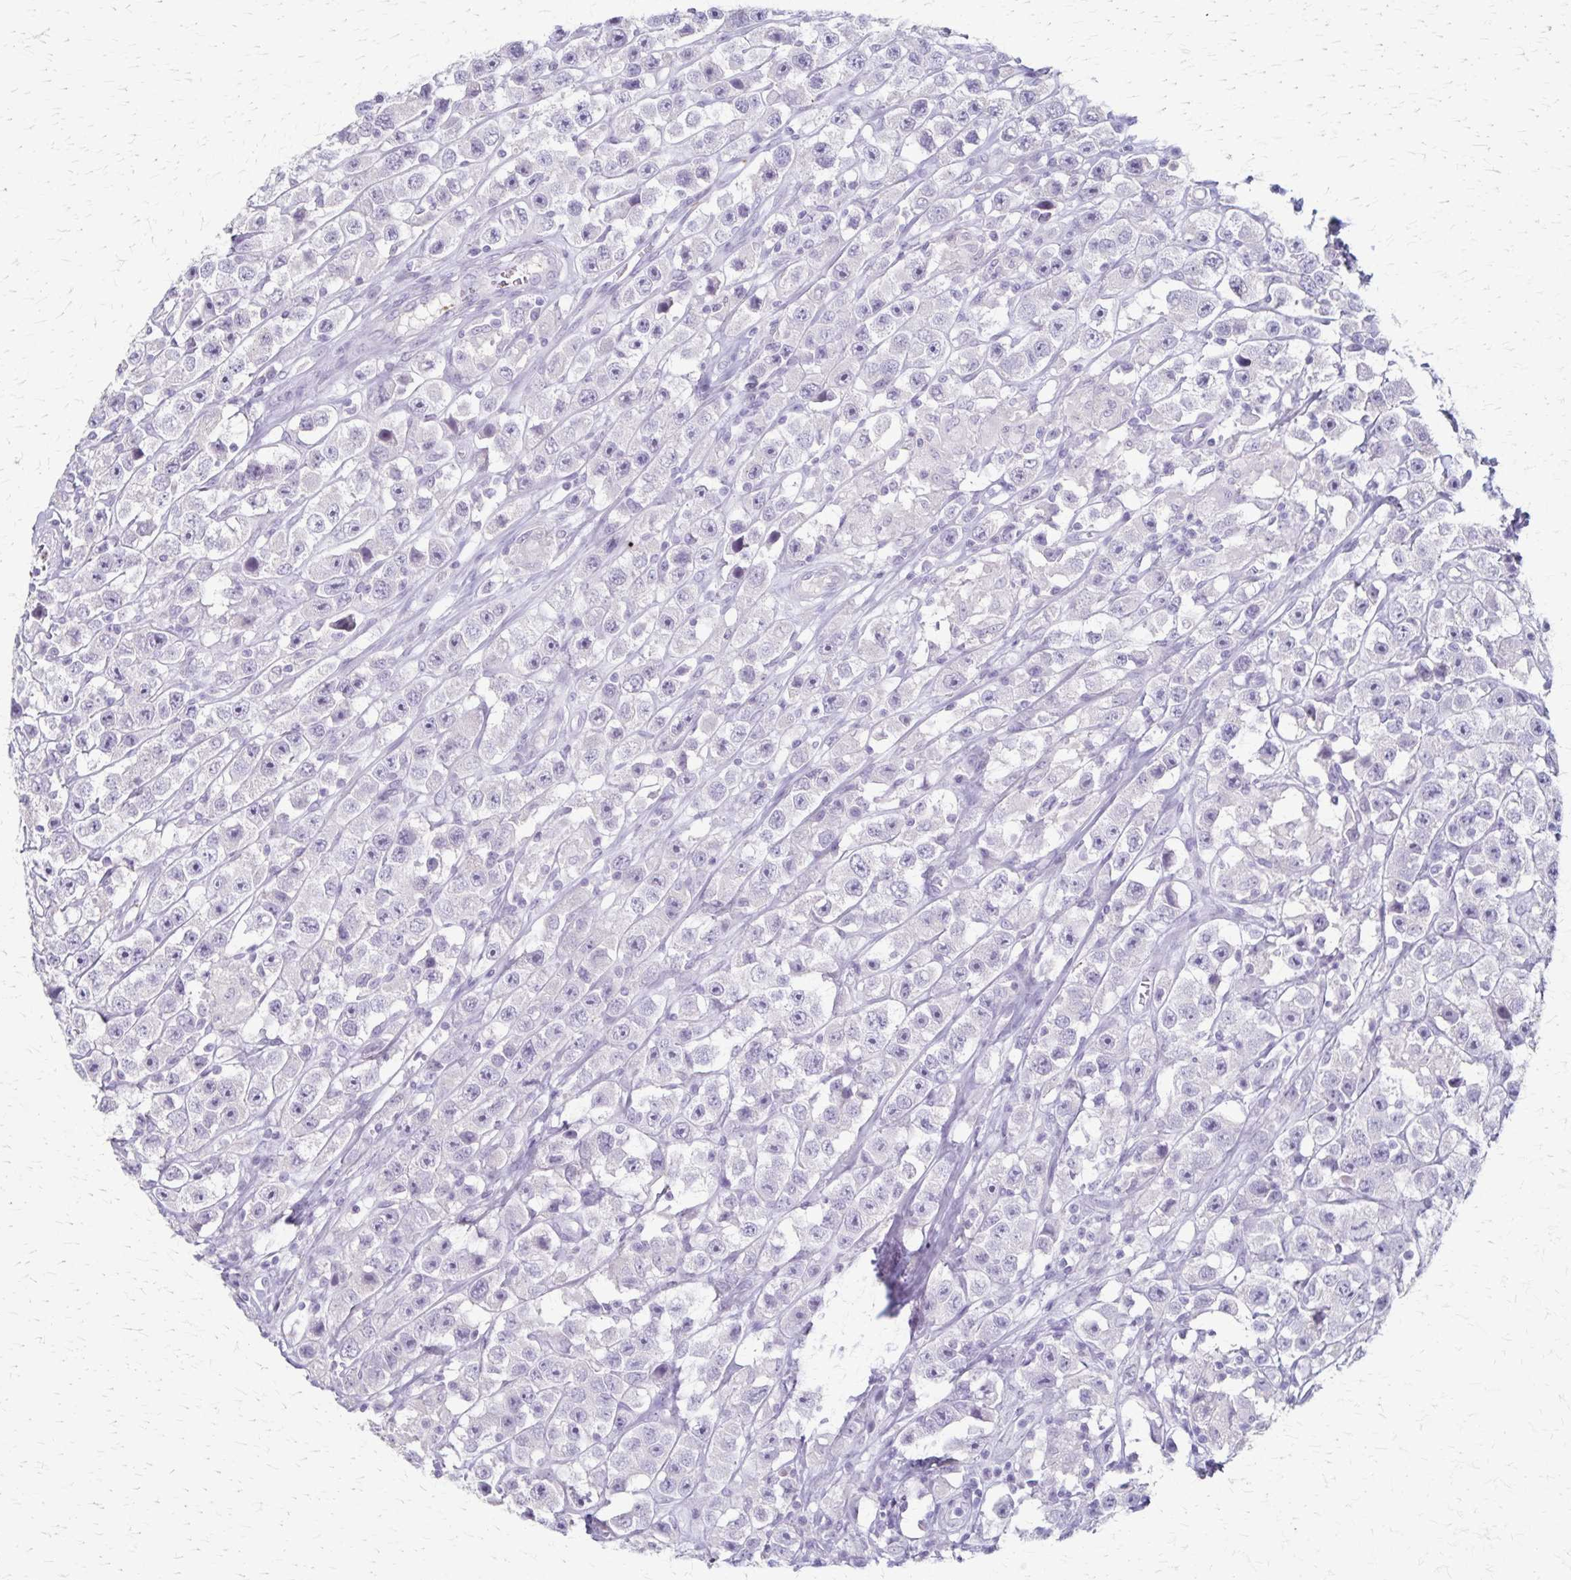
{"staining": {"intensity": "negative", "quantity": "none", "location": "none"}, "tissue": "testis cancer", "cell_type": "Tumor cells", "image_type": "cancer", "snomed": [{"axis": "morphology", "description": "Seminoma, NOS"}, {"axis": "topography", "description": "Testis"}], "caption": "High power microscopy image of an IHC image of testis cancer, revealing no significant positivity in tumor cells.", "gene": "RASL10B", "patient": {"sex": "male", "age": 45}}